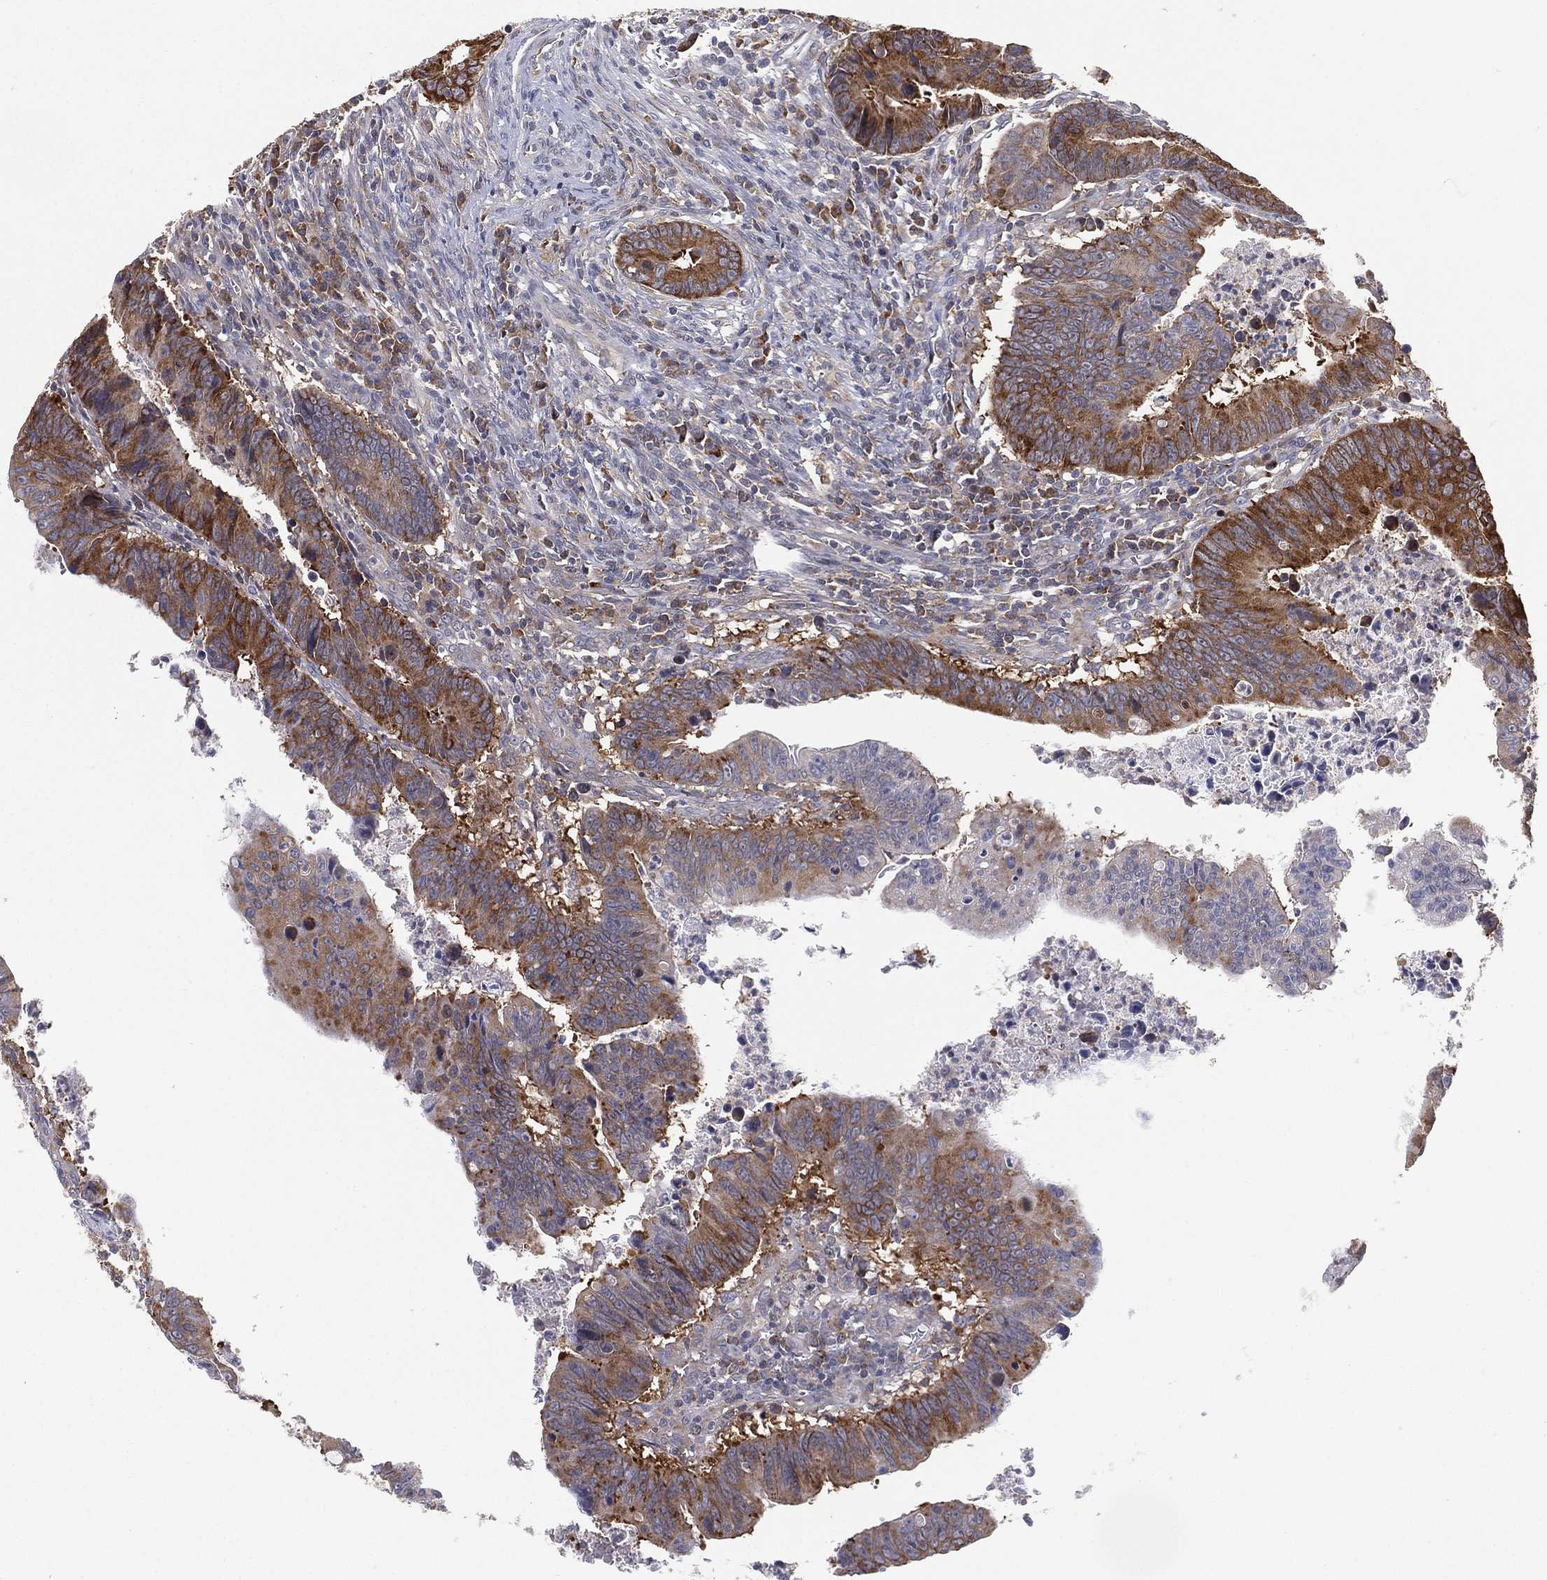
{"staining": {"intensity": "strong", "quantity": "<25%", "location": "cytoplasmic/membranous"}, "tissue": "colorectal cancer", "cell_type": "Tumor cells", "image_type": "cancer", "snomed": [{"axis": "morphology", "description": "Adenocarcinoma, NOS"}, {"axis": "topography", "description": "Colon"}], "caption": "Adenocarcinoma (colorectal) stained with DAB (3,3'-diaminobenzidine) immunohistochemistry shows medium levels of strong cytoplasmic/membranous positivity in approximately <25% of tumor cells.", "gene": "TMTC4", "patient": {"sex": "female", "age": 87}}